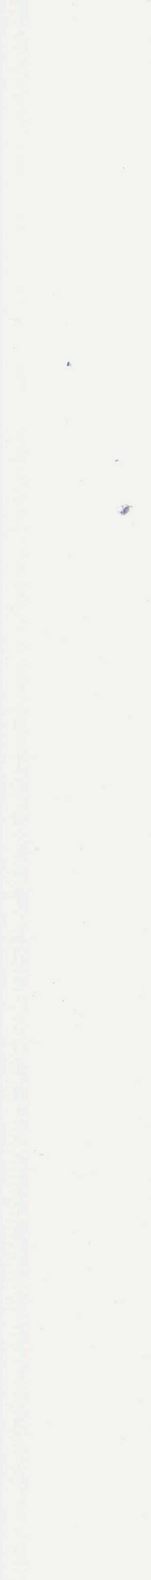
{"staining": {"intensity": "weak", "quantity": "25%-75%", "location": "cytoplasmic/membranous"}, "tissue": "ovarian cancer", "cell_type": "Tumor cells", "image_type": "cancer", "snomed": [{"axis": "morphology", "description": "Cystadenocarcinoma, mucinous, NOS"}, {"axis": "topography", "description": "Ovary"}], "caption": "Immunohistochemistry image of ovarian mucinous cystadenocarcinoma stained for a protein (brown), which shows low levels of weak cytoplasmic/membranous positivity in about 25%-75% of tumor cells.", "gene": "REPS2", "patient": {"sex": "female", "age": 25}}